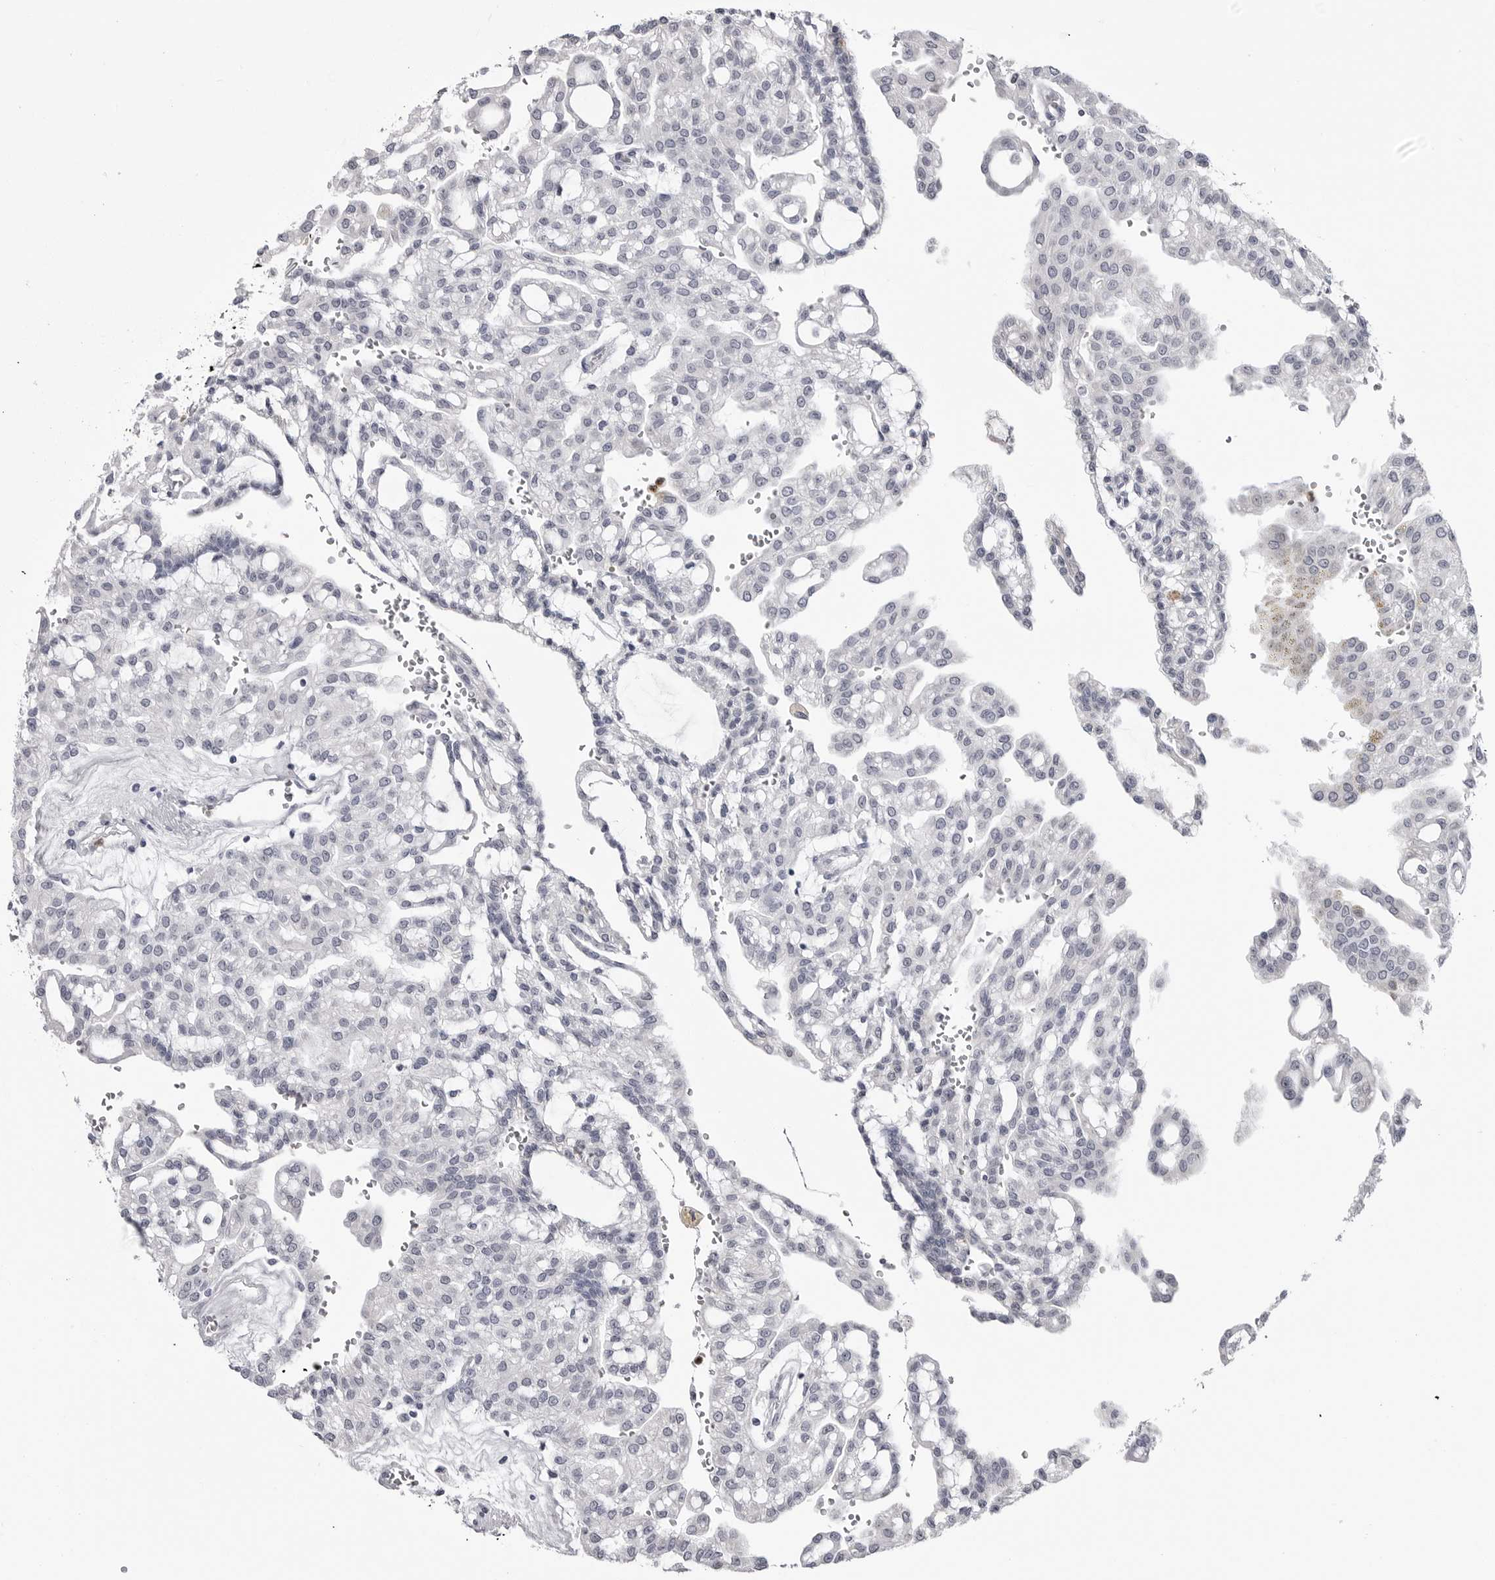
{"staining": {"intensity": "negative", "quantity": "none", "location": "none"}, "tissue": "renal cancer", "cell_type": "Tumor cells", "image_type": "cancer", "snomed": [{"axis": "morphology", "description": "Adenocarcinoma, NOS"}, {"axis": "topography", "description": "Kidney"}], "caption": "Tumor cells are negative for protein expression in human renal adenocarcinoma. The staining was performed using DAB (3,3'-diaminobenzidine) to visualize the protein expression in brown, while the nuclei were stained in blue with hematoxylin (Magnification: 20x).", "gene": "STAP2", "patient": {"sex": "male", "age": 63}}